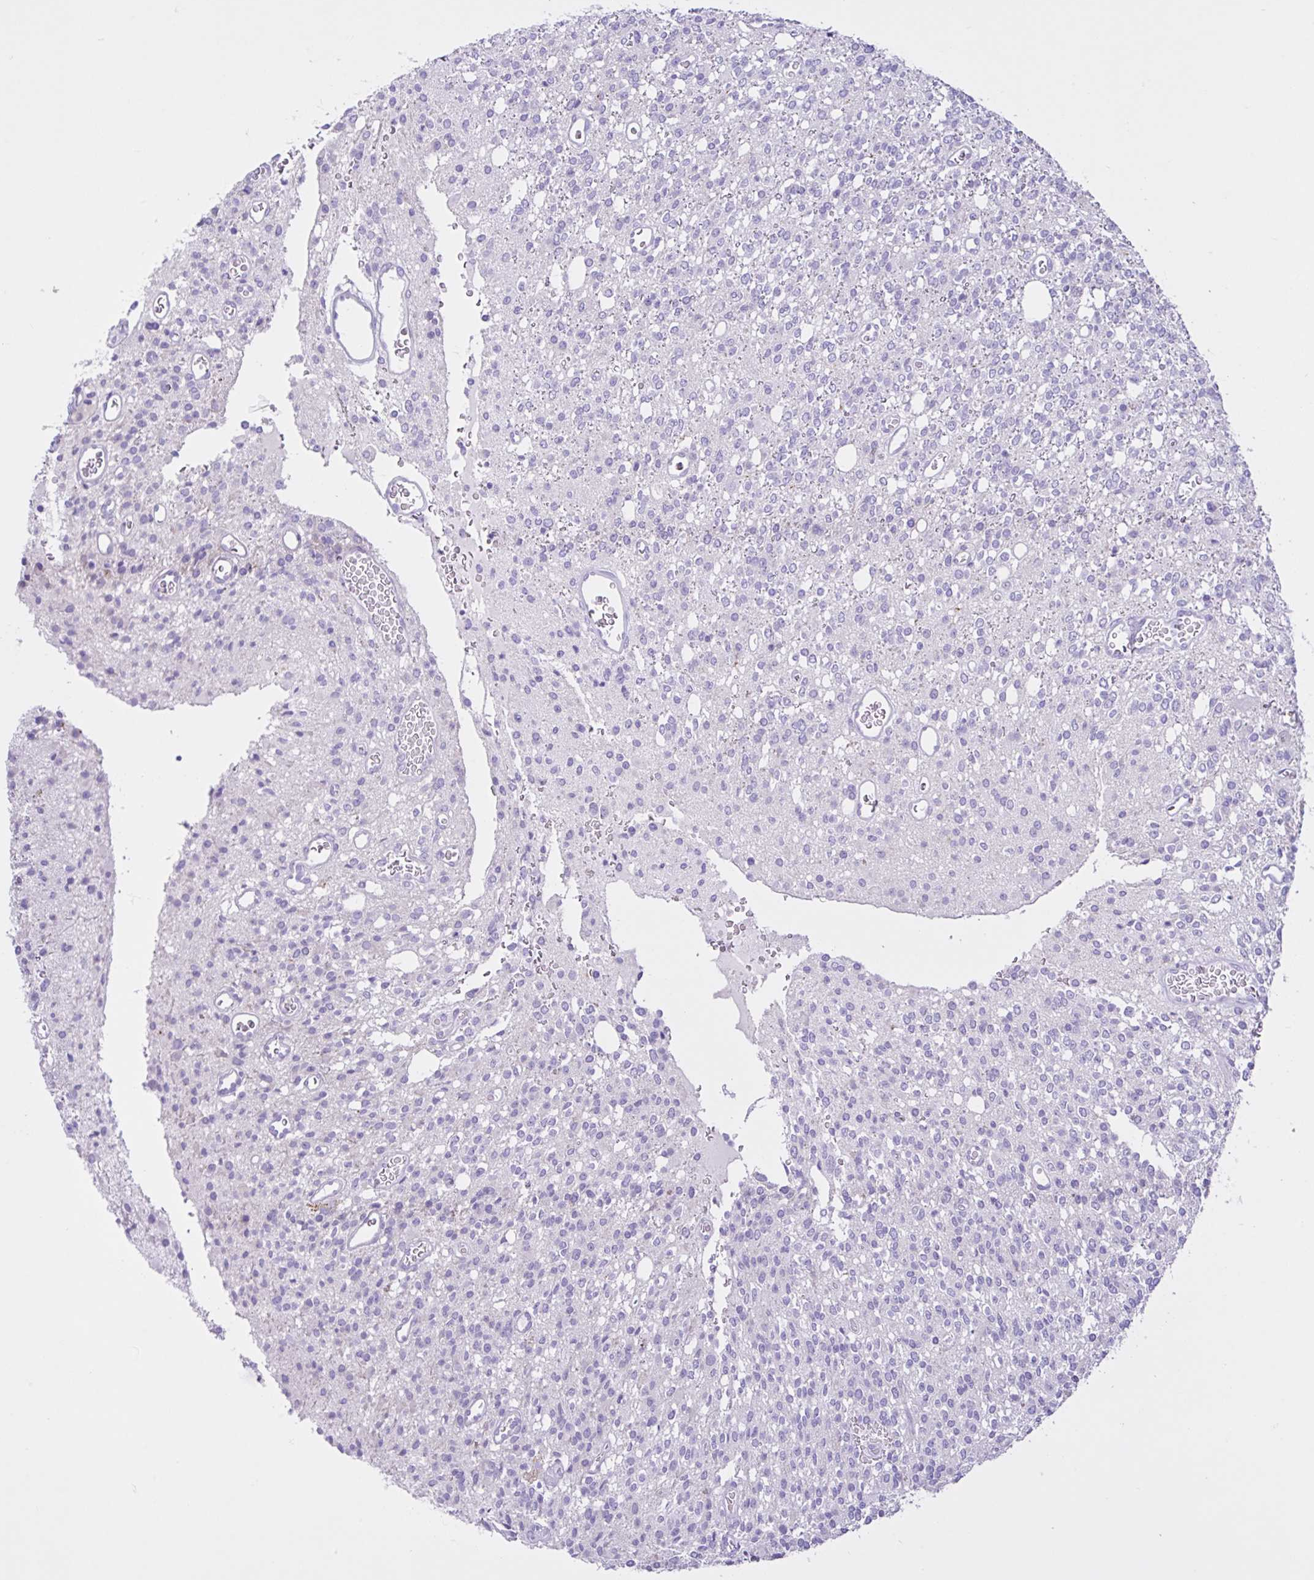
{"staining": {"intensity": "negative", "quantity": "none", "location": "none"}, "tissue": "glioma", "cell_type": "Tumor cells", "image_type": "cancer", "snomed": [{"axis": "morphology", "description": "Glioma, malignant, High grade"}, {"axis": "topography", "description": "Brain"}], "caption": "Tumor cells show no significant expression in glioma.", "gene": "CYP19A1", "patient": {"sex": "male", "age": 34}}